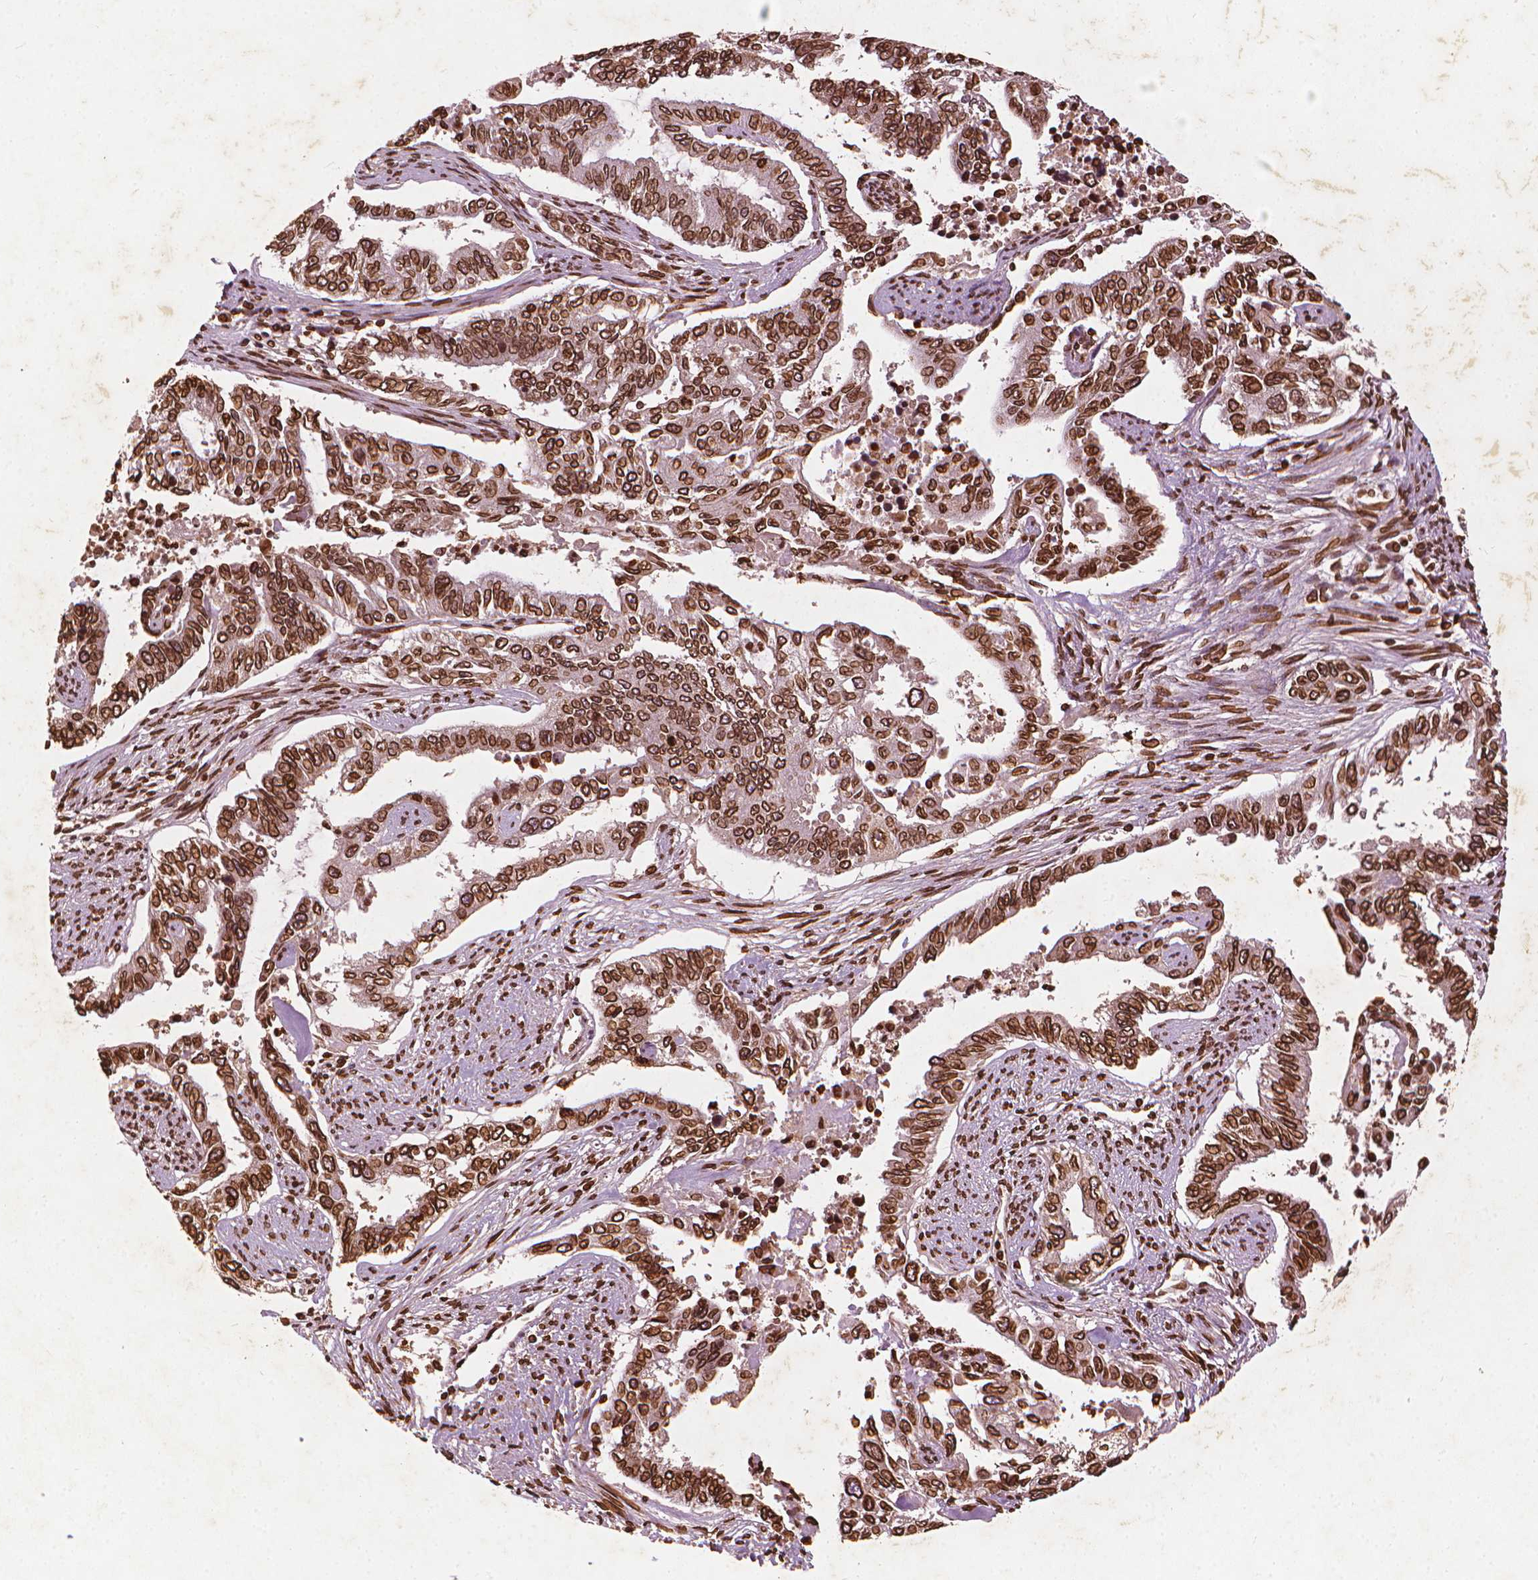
{"staining": {"intensity": "strong", "quantity": ">75%", "location": "cytoplasmic/membranous,nuclear"}, "tissue": "endometrial cancer", "cell_type": "Tumor cells", "image_type": "cancer", "snomed": [{"axis": "morphology", "description": "Adenocarcinoma, NOS"}, {"axis": "topography", "description": "Uterus"}], "caption": "Approximately >75% of tumor cells in endometrial adenocarcinoma show strong cytoplasmic/membranous and nuclear protein expression as visualized by brown immunohistochemical staining.", "gene": "LMNB1", "patient": {"sex": "female", "age": 59}}